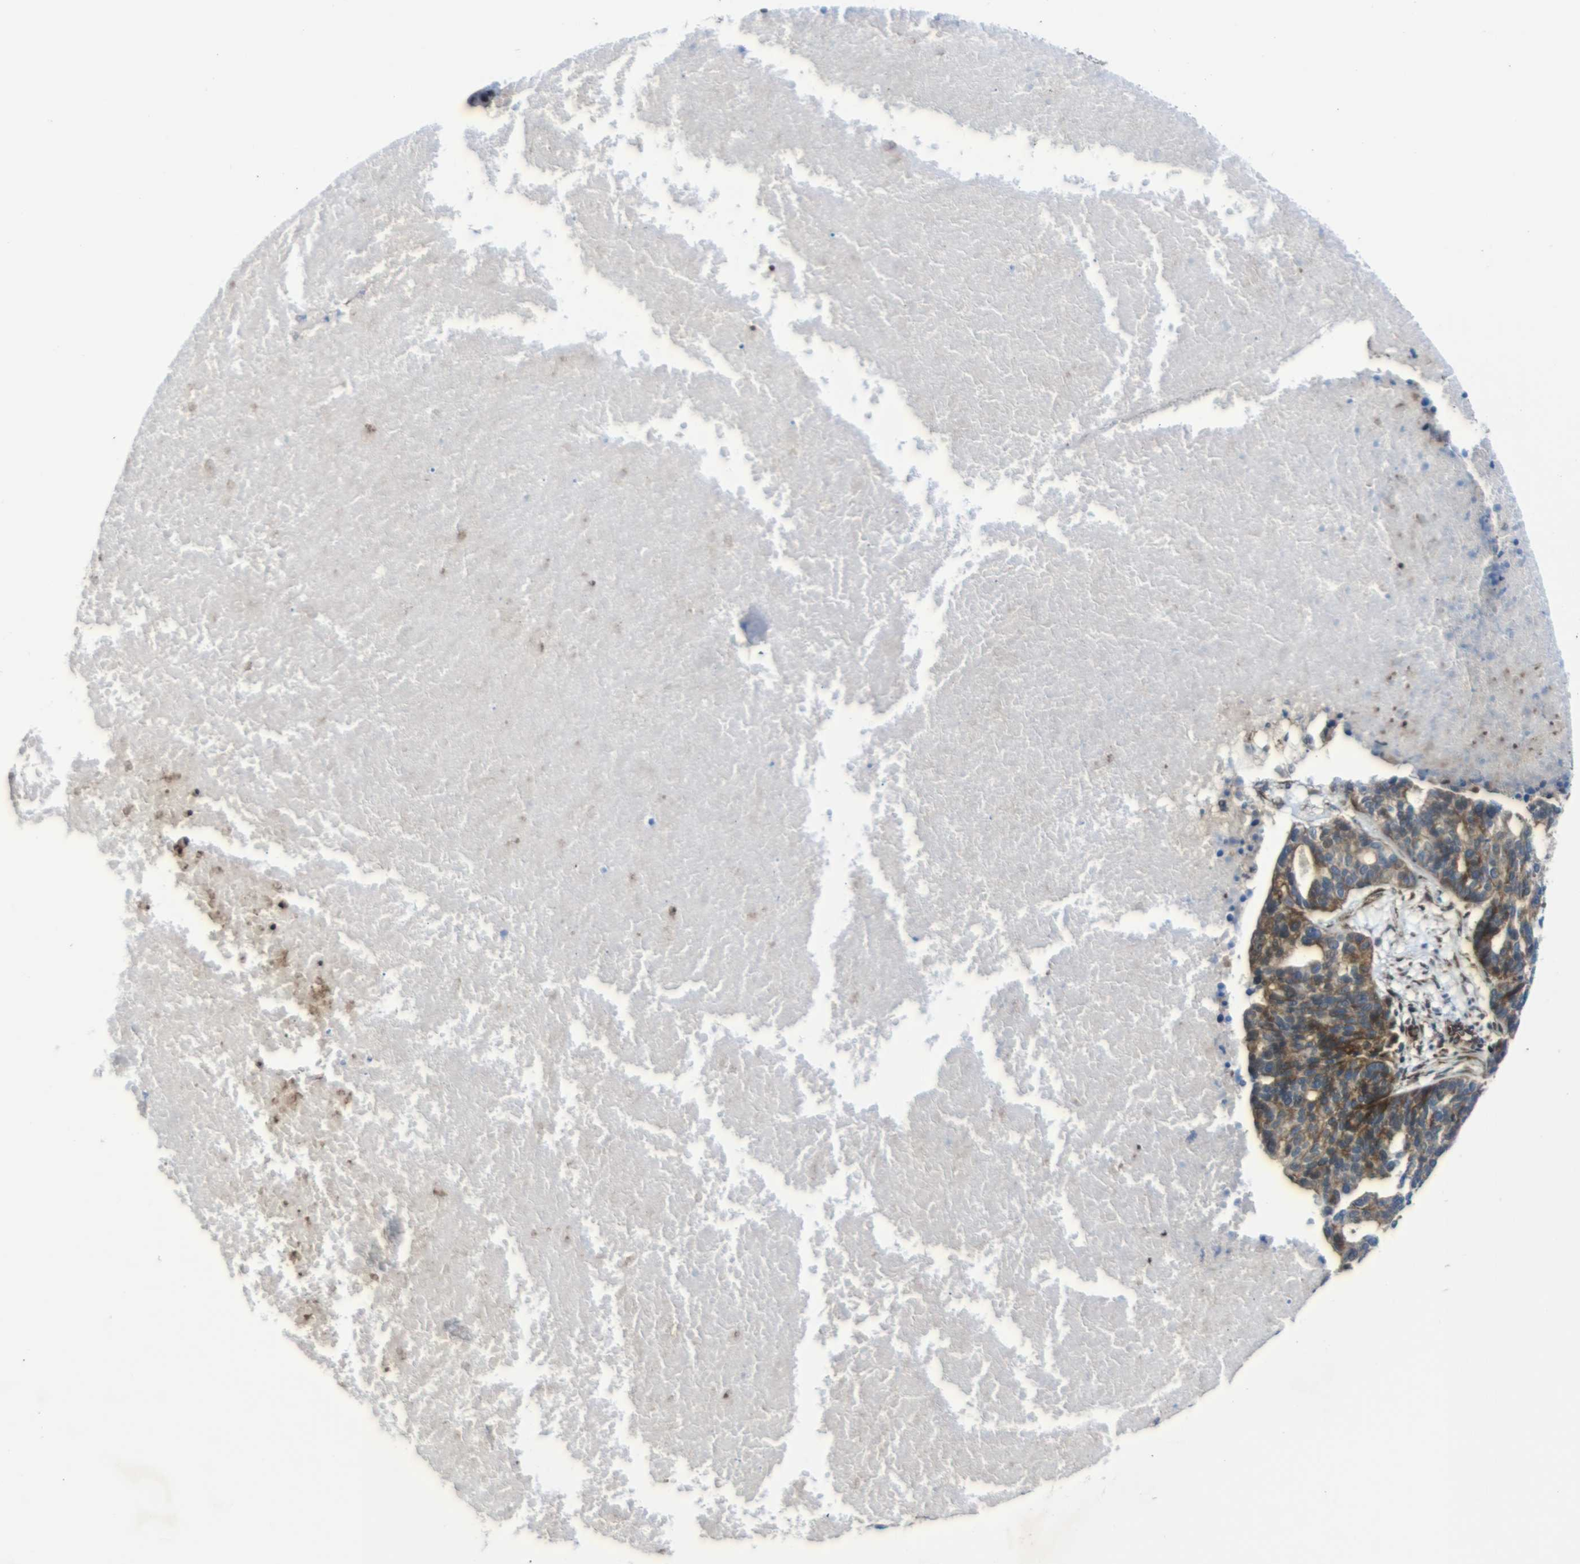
{"staining": {"intensity": "moderate", "quantity": ">75%", "location": "cytoplasmic/membranous"}, "tissue": "ovarian cancer", "cell_type": "Tumor cells", "image_type": "cancer", "snomed": [{"axis": "morphology", "description": "Cystadenocarcinoma, serous, NOS"}, {"axis": "topography", "description": "Ovary"}], "caption": "High-magnification brightfield microscopy of ovarian cancer (serous cystadenocarcinoma) stained with DAB (brown) and counterstained with hematoxylin (blue). tumor cells exhibit moderate cytoplasmic/membranous staining is present in about>75% of cells.", "gene": "PARP14", "patient": {"sex": "female", "age": 59}}